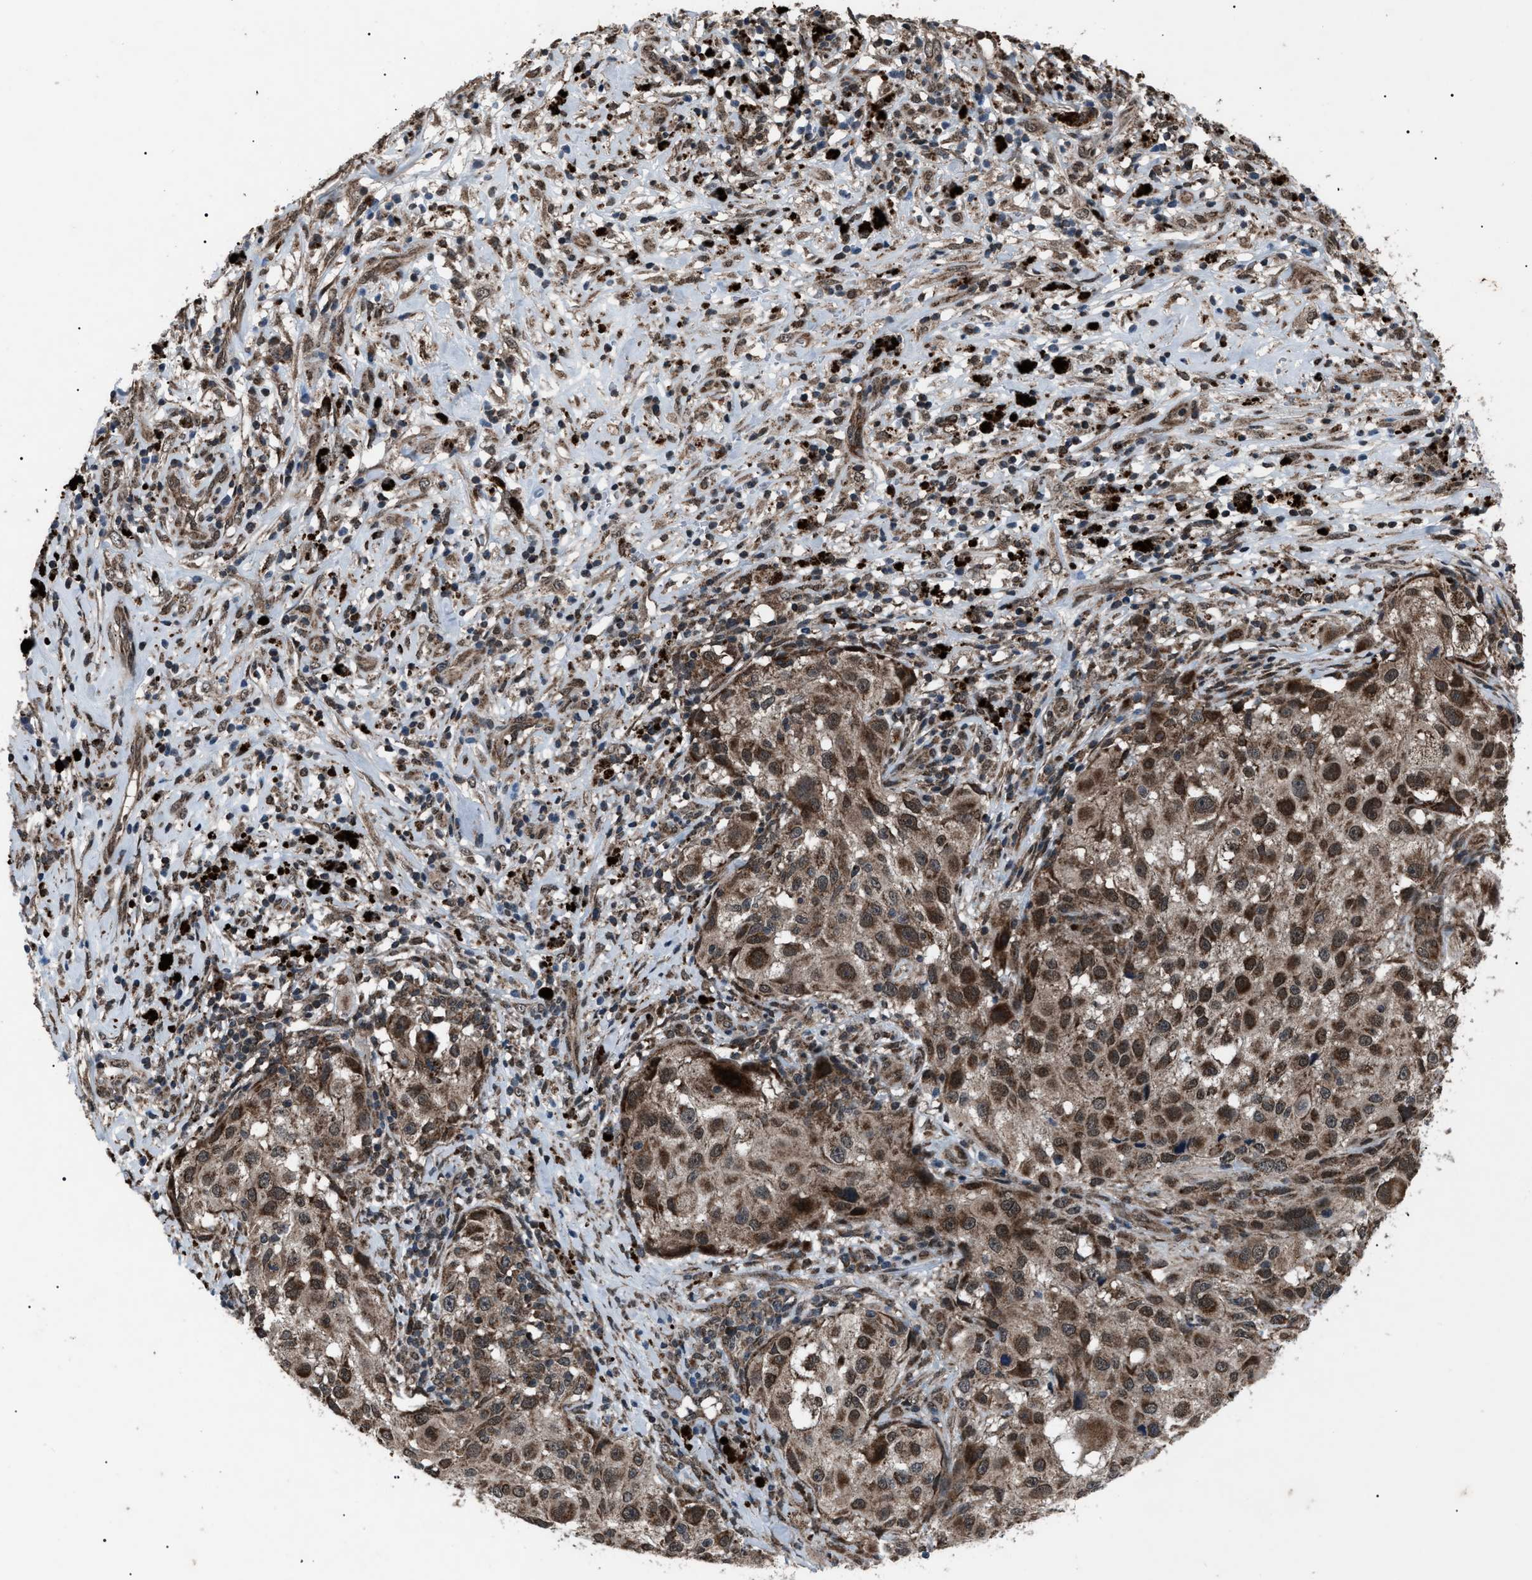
{"staining": {"intensity": "moderate", "quantity": ">75%", "location": "cytoplasmic/membranous"}, "tissue": "melanoma", "cell_type": "Tumor cells", "image_type": "cancer", "snomed": [{"axis": "morphology", "description": "Necrosis, NOS"}, {"axis": "morphology", "description": "Malignant melanoma, NOS"}, {"axis": "topography", "description": "Skin"}], "caption": "Protein expression analysis of malignant melanoma exhibits moderate cytoplasmic/membranous staining in approximately >75% of tumor cells.", "gene": "ZFAND2A", "patient": {"sex": "female", "age": 87}}